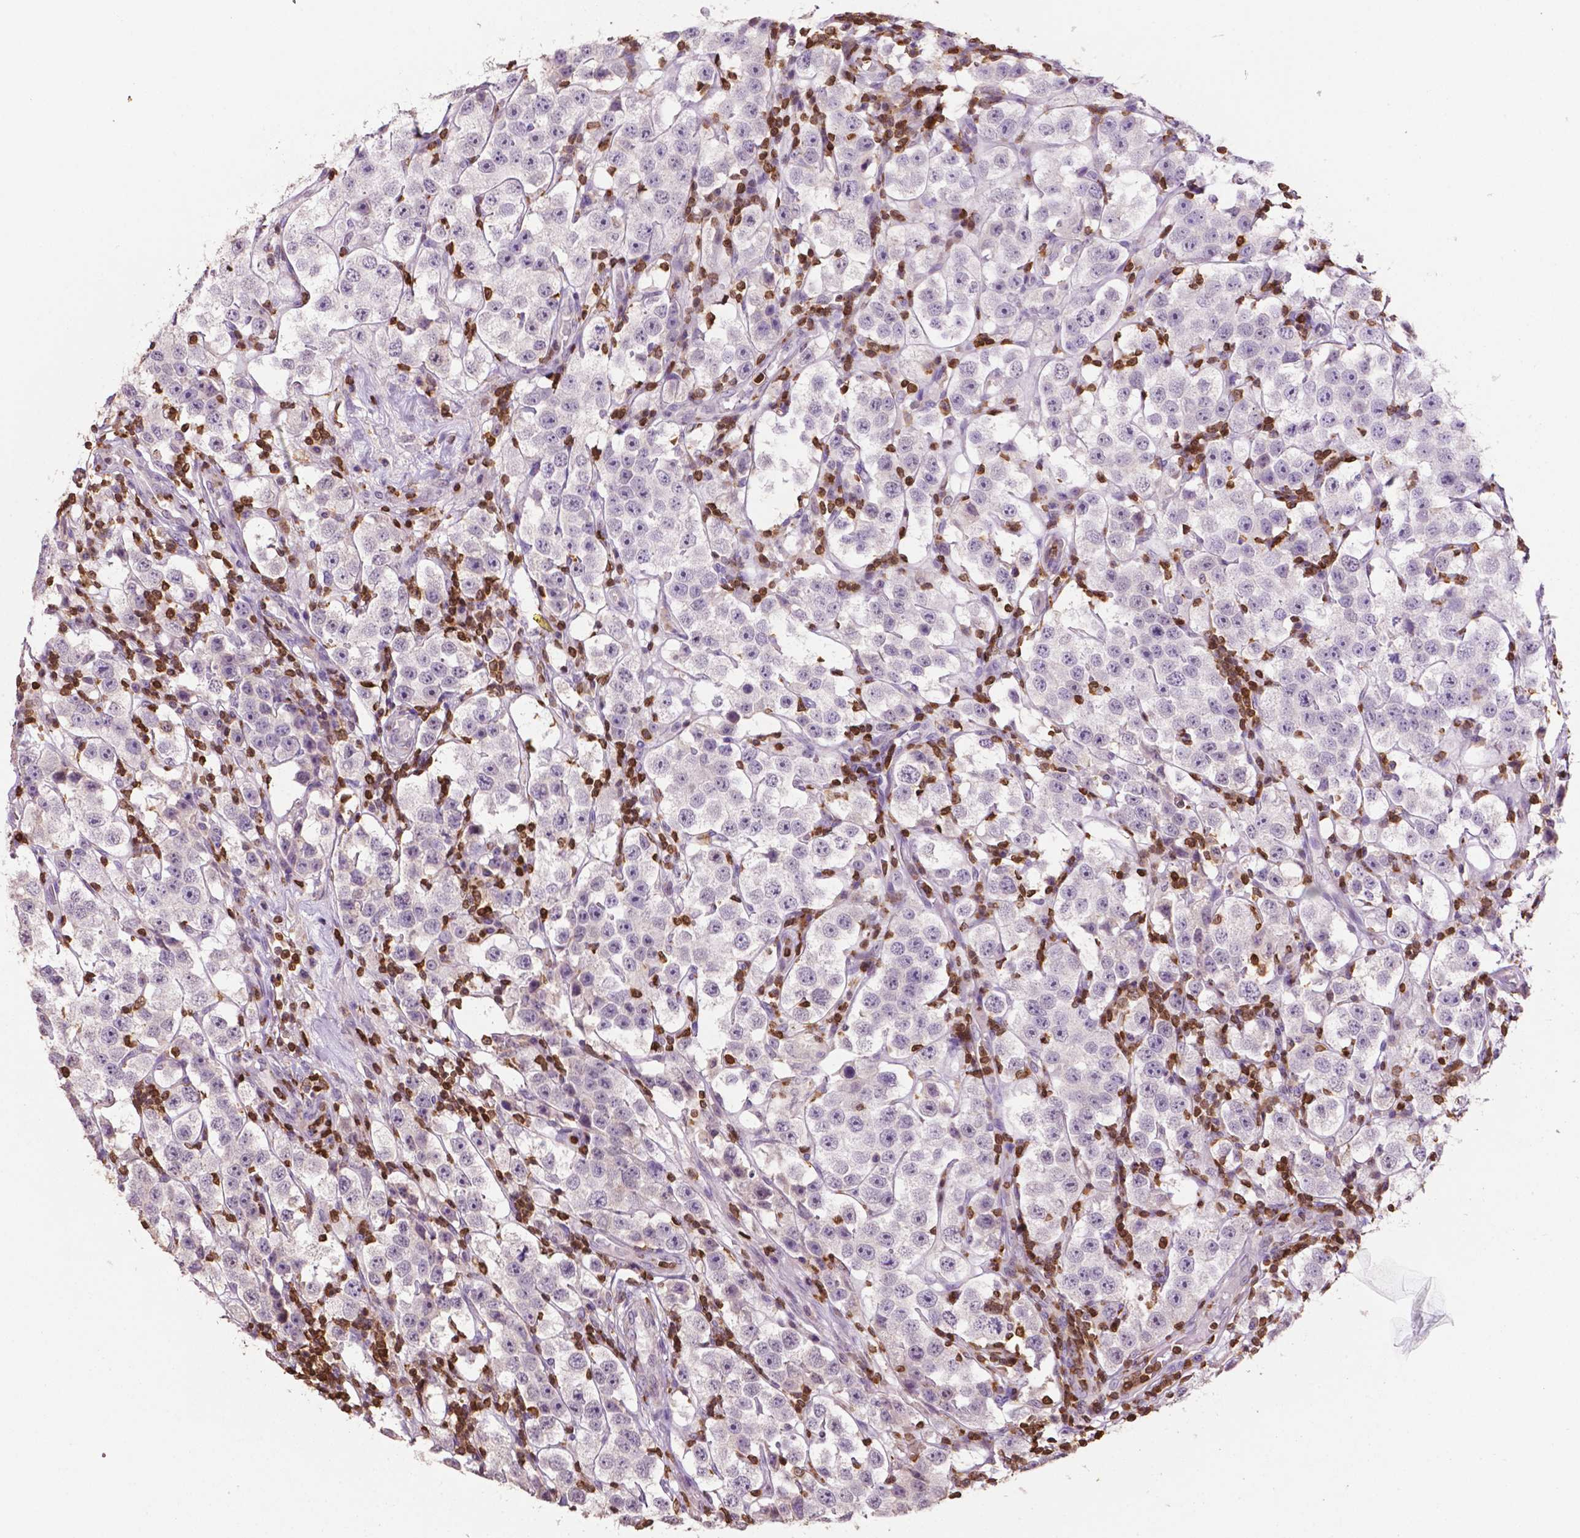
{"staining": {"intensity": "negative", "quantity": "none", "location": "none"}, "tissue": "testis cancer", "cell_type": "Tumor cells", "image_type": "cancer", "snomed": [{"axis": "morphology", "description": "Seminoma, NOS"}, {"axis": "topography", "description": "Testis"}], "caption": "Protein analysis of testis cancer (seminoma) demonstrates no significant staining in tumor cells. The staining was performed using DAB (3,3'-diaminobenzidine) to visualize the protein expression in brown, while the nuclei were stained in blue with hematoxylin (Magnification: 20x).", "gene": "TBC1D10C", "patient": {"sex": "male", "age": 37}}